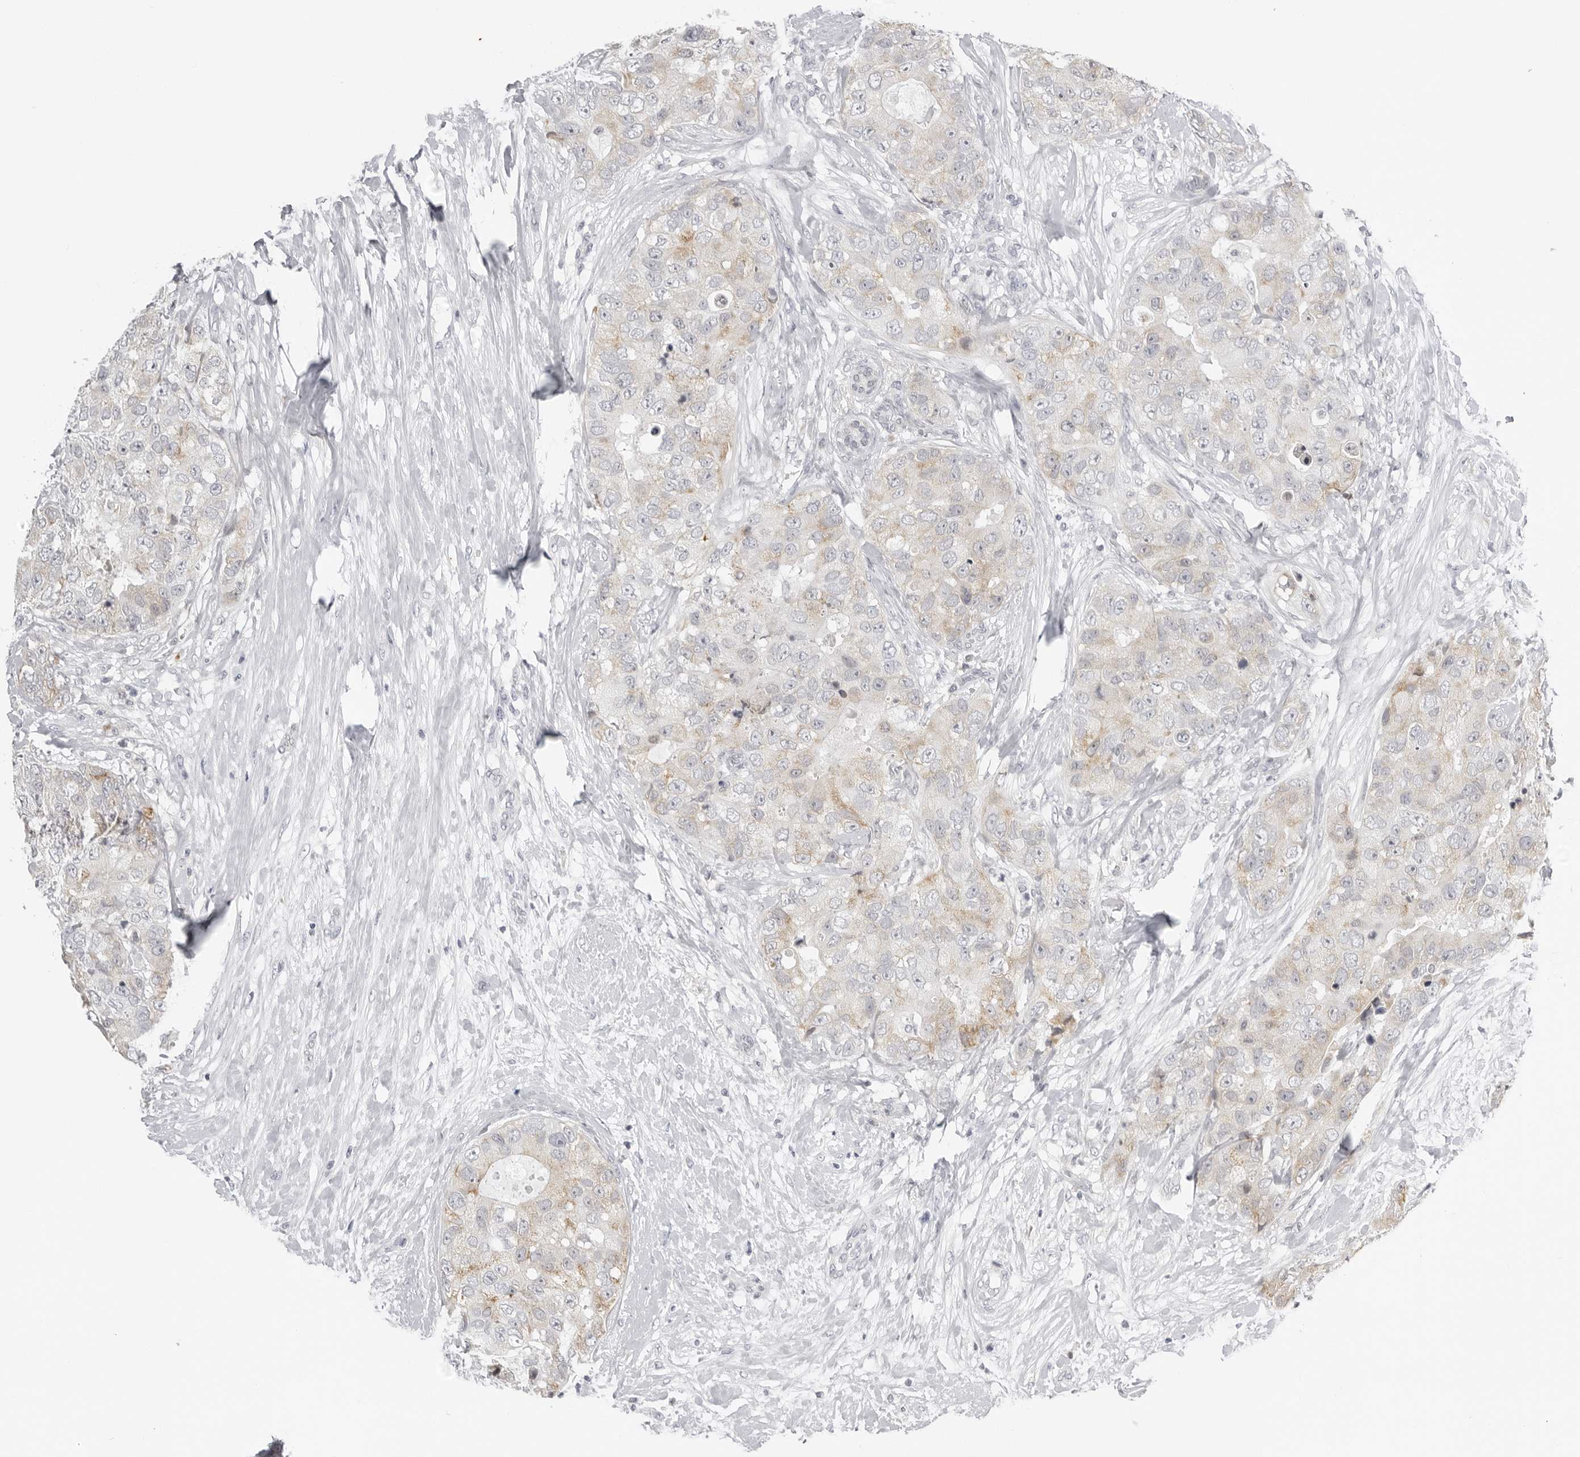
{"staining": {"intensity": "weak", "quantity": "<25%", "location": "cytoplasmic/membranous"}, "tissue": "breast cancer", "cell_type": "Tumor cells", "image_type": "cancer", "snomed": [{"axis": "morphology", "description": "Duct carcinoma"}, {"axis": "topography", "description": "Breast"}], "caption": "Breast cancer was stained to show a protein in brown. There is no significant staining in tumor cells.", "gene": "ACP6", "patient": {"sex": "female", "age": 62}}